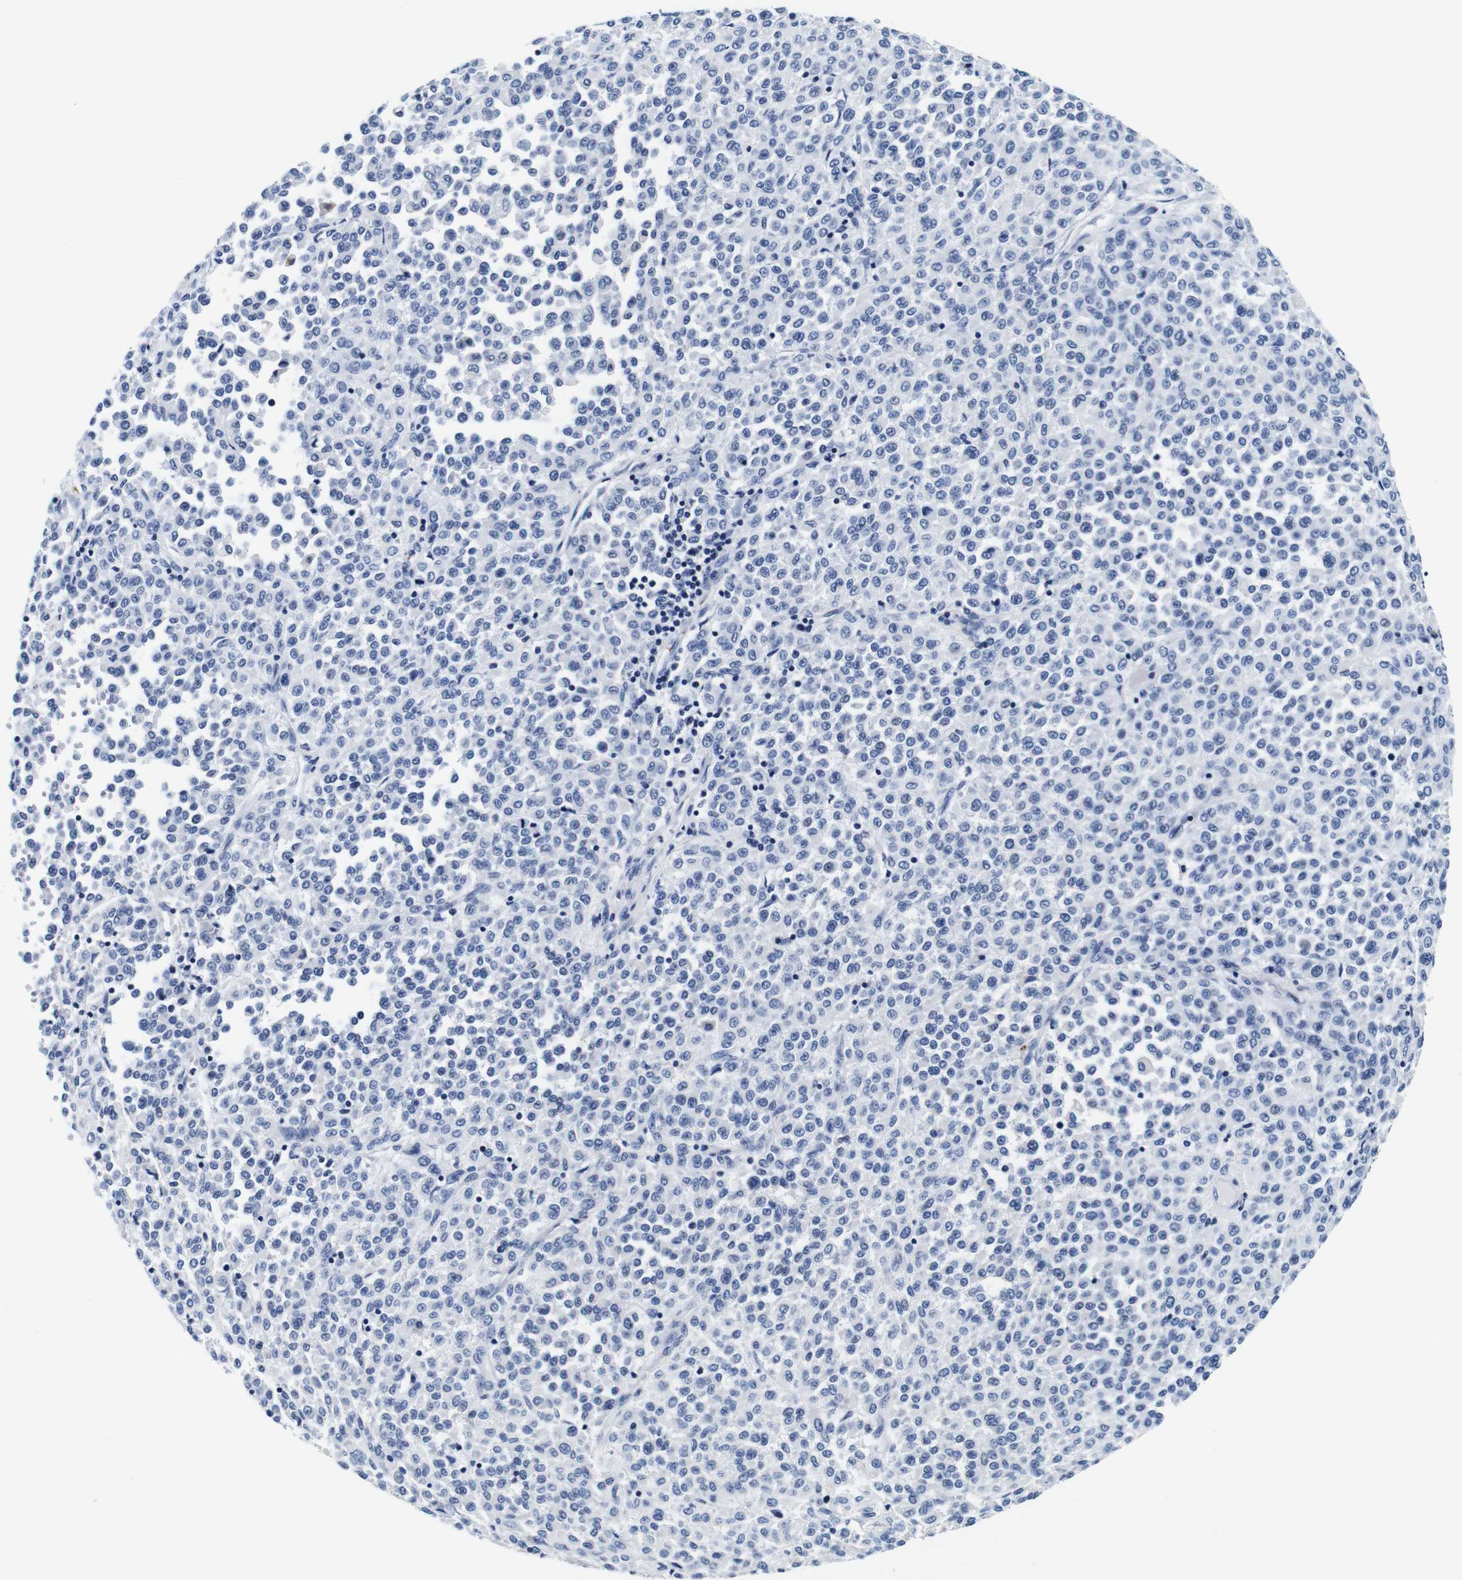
{"staining": {"intensity": "negative", "quantity": "none", "location": "none"}, "tissue": "melanoma", "cell_type": "Tumor cells", "image_type": "cancer", "snomed": [{"axis": "morphology", "description": "Malignant melanoma, Metastatic site"}, {"axis": "topography", "description": "Pancreas"}], "caption": "There is no significant expression in tumor cells of melanoma.", "gene": "GP1BA", "patient": {"sex": "female", "age": 30}}